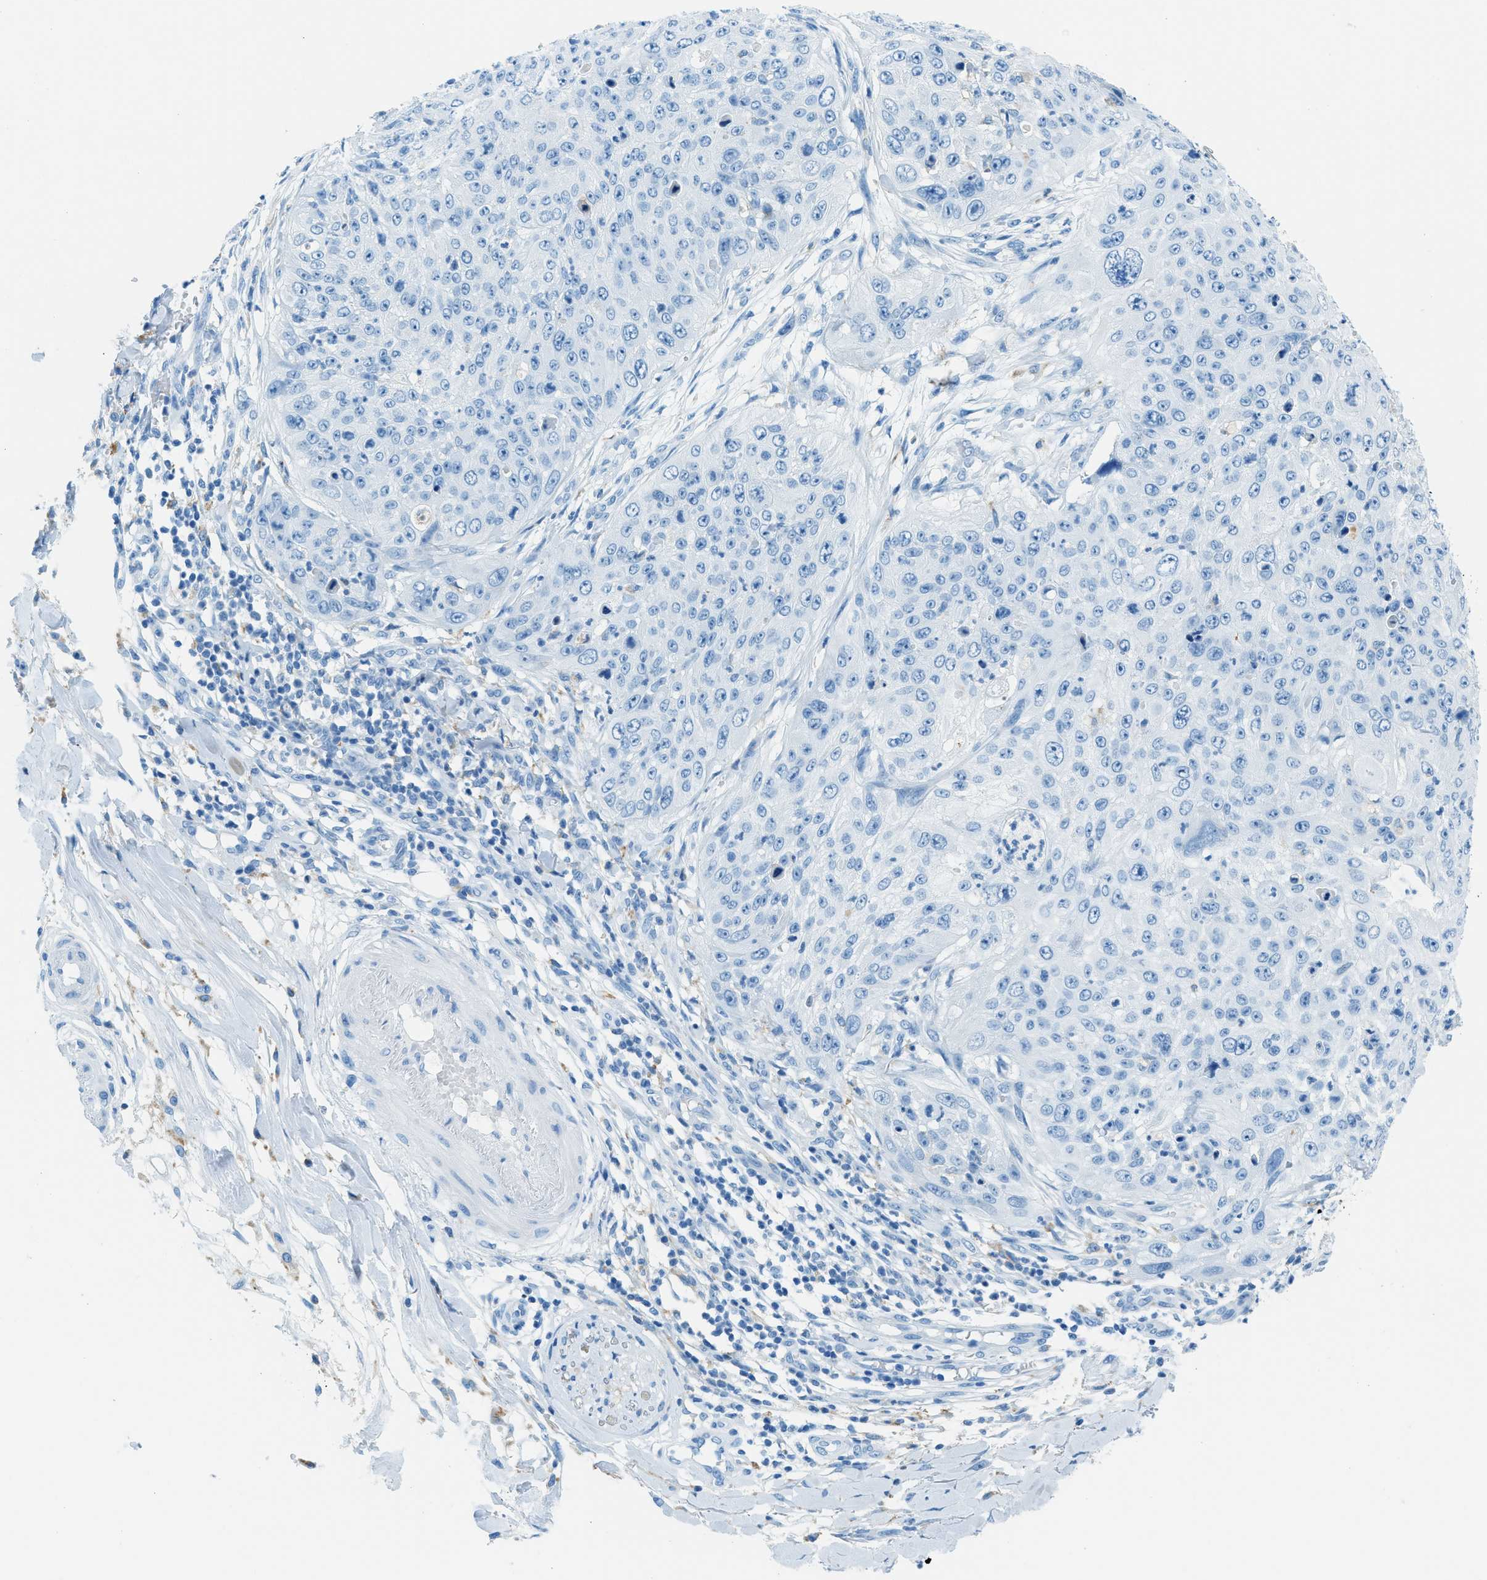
{"staining": {"intensity": "negative", "quantity": "none", "location": "none"}, "tissue": "skin cancer", "cell_type": "Tumor cells", "image_type": "cancer", "snomed": [{"axis": "morphology", "description": "Squamous cell carcinoma, NOS"}, {"axis": "topography", "description": "Skin"}], "caption": "Tumor cells show no significant protein expression in skin squamous cell carcinoma.", "gene": "C21orf62", "patient": {"sex": "female", "age": 80}}